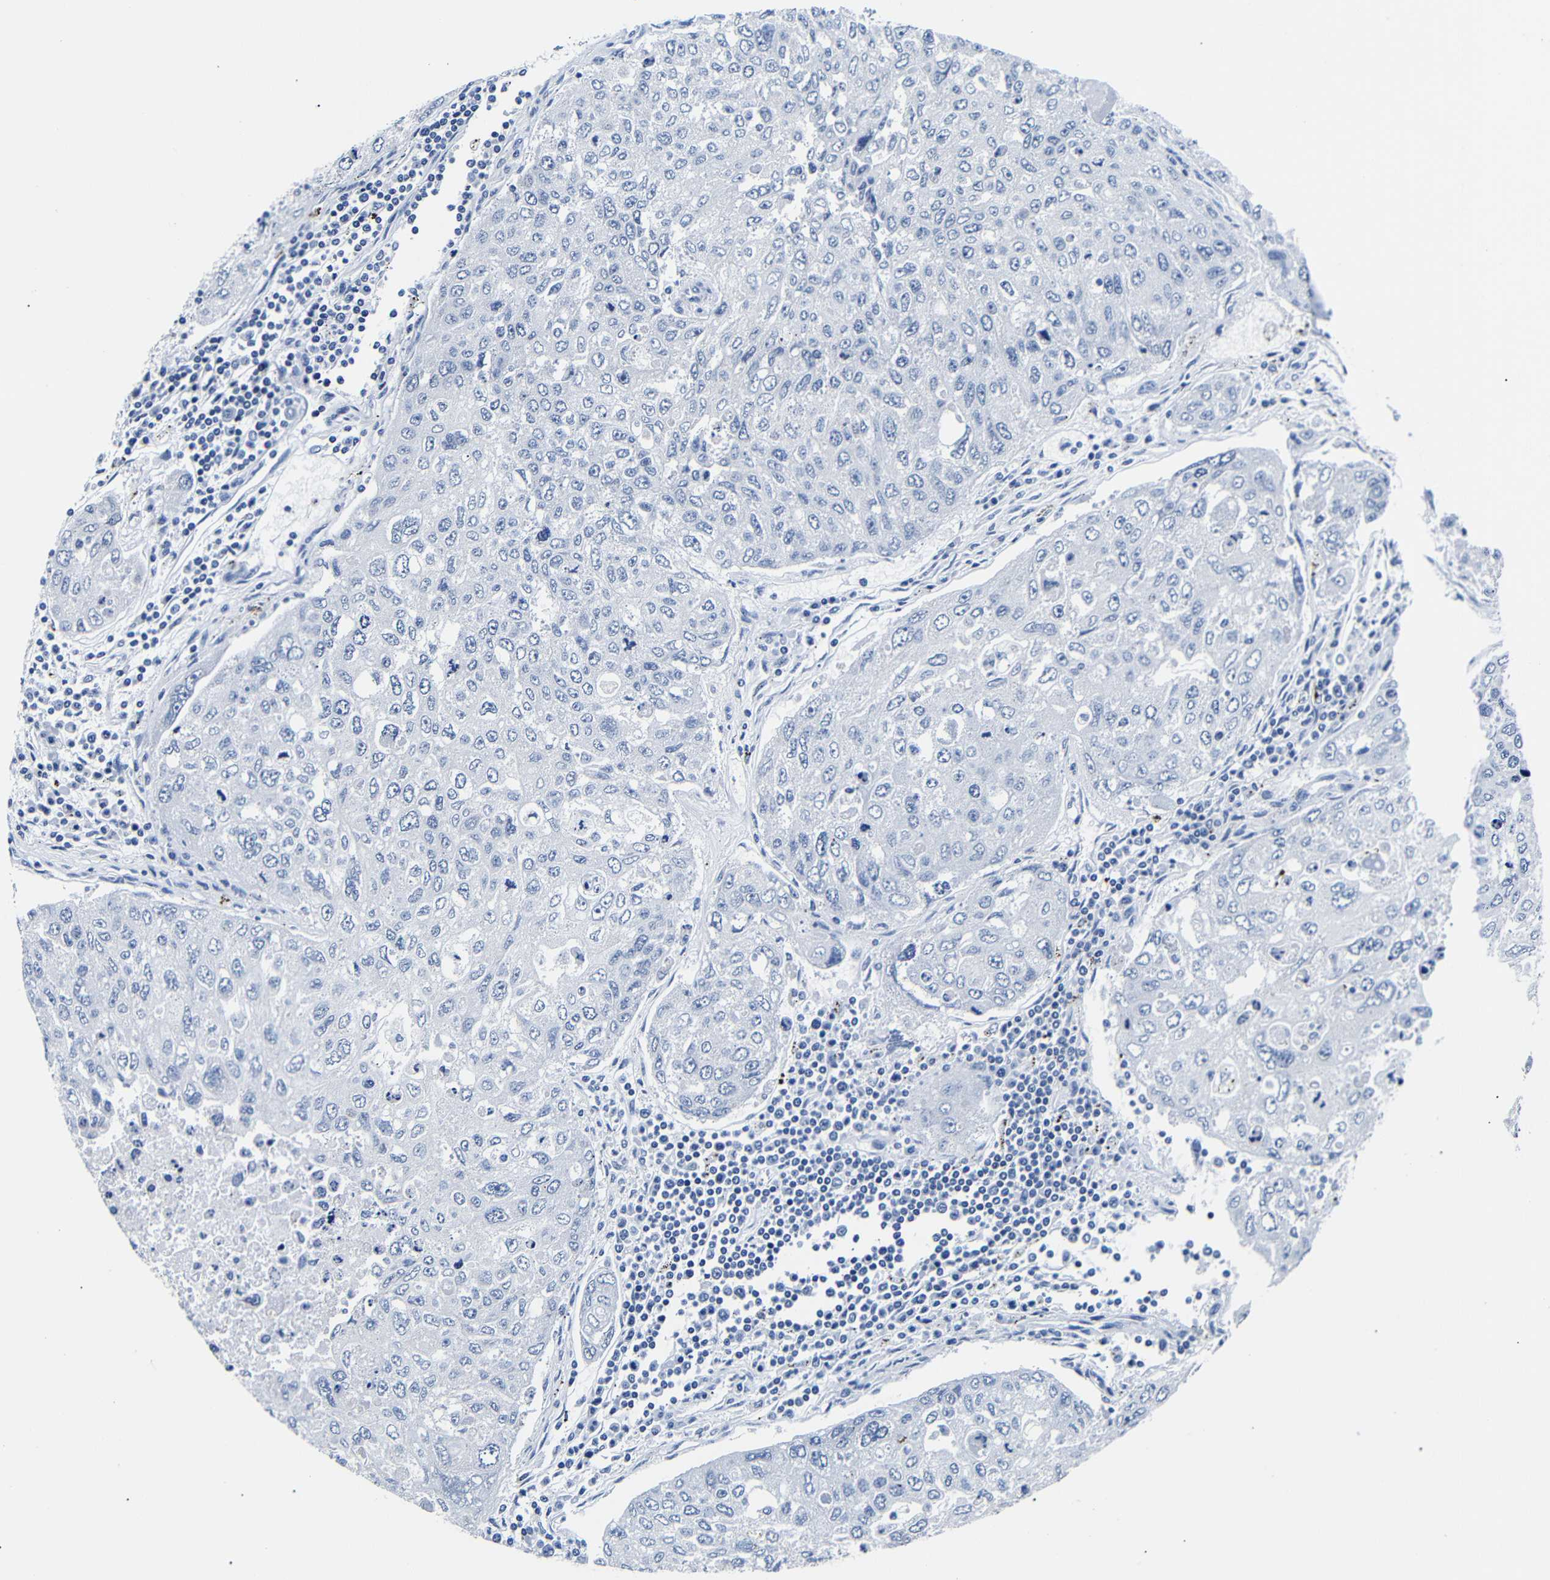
{"staining": {"intensity": "negative", "quantity": "none", "location": "none"}, "tissue": "urothelial cancer", "cell_type": "Tumor cells", "image_type": "cancer", "snomed": [{"axis": "morphology", "description": "Urothelial carcinoma, High grade"}, {"axis": "topography", "description": "Lymph node"}, {"axis": "topography", "description": "Urinary bladder"}], "caption": "A high-resolution image shows immunohistochemistry staining of high-grade urothelial carcinoma, which exhibits no significant positivity in tumor cells. (DAB (3,3'-diaminobenzidine) IHC with hematoxylin counter stain).", "gene": "GAP43", "patient": {"sex": "male", "age": 51}}